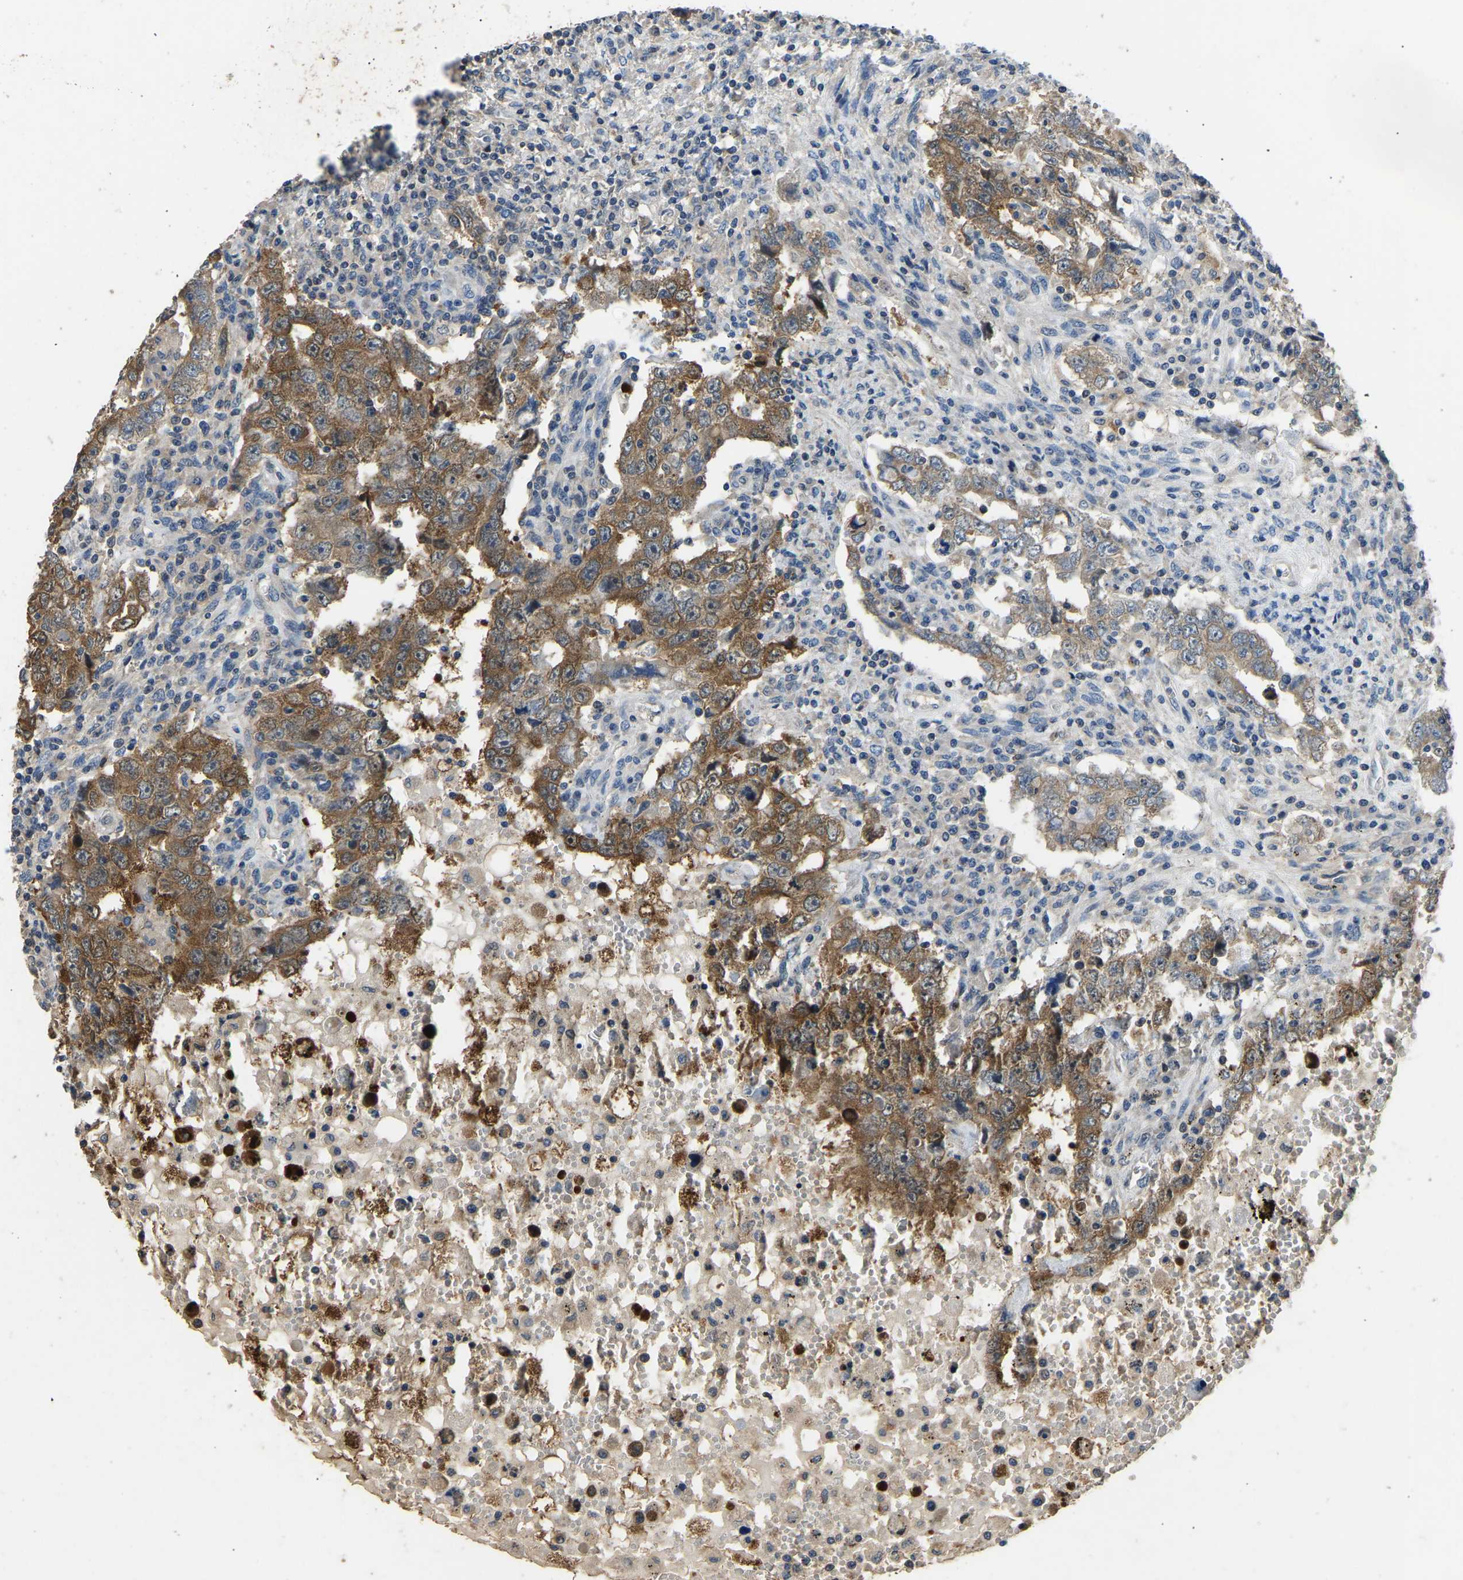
{"staining": {"intensity": "moderate", "quantity": ">75%", "location": "cytoplasmic/membranous"}, "tissue": "testis cancer", "cell_type": "Tumor cells", "image_type": "cancer", "snomed": [{"axis": "morphology", "description": "Carcinoma, Embryonal, NOS"}, {"axis": "topography", "description": "Testis"}], "caption": "Tumor cells exhibit medium levels of moderate cytoplasmic/membranous positivity in about >75% of cells in human embryonal carcinoma (testis).", "gene": "TUFM", "patient": {"sex": "male", "age": 26}}